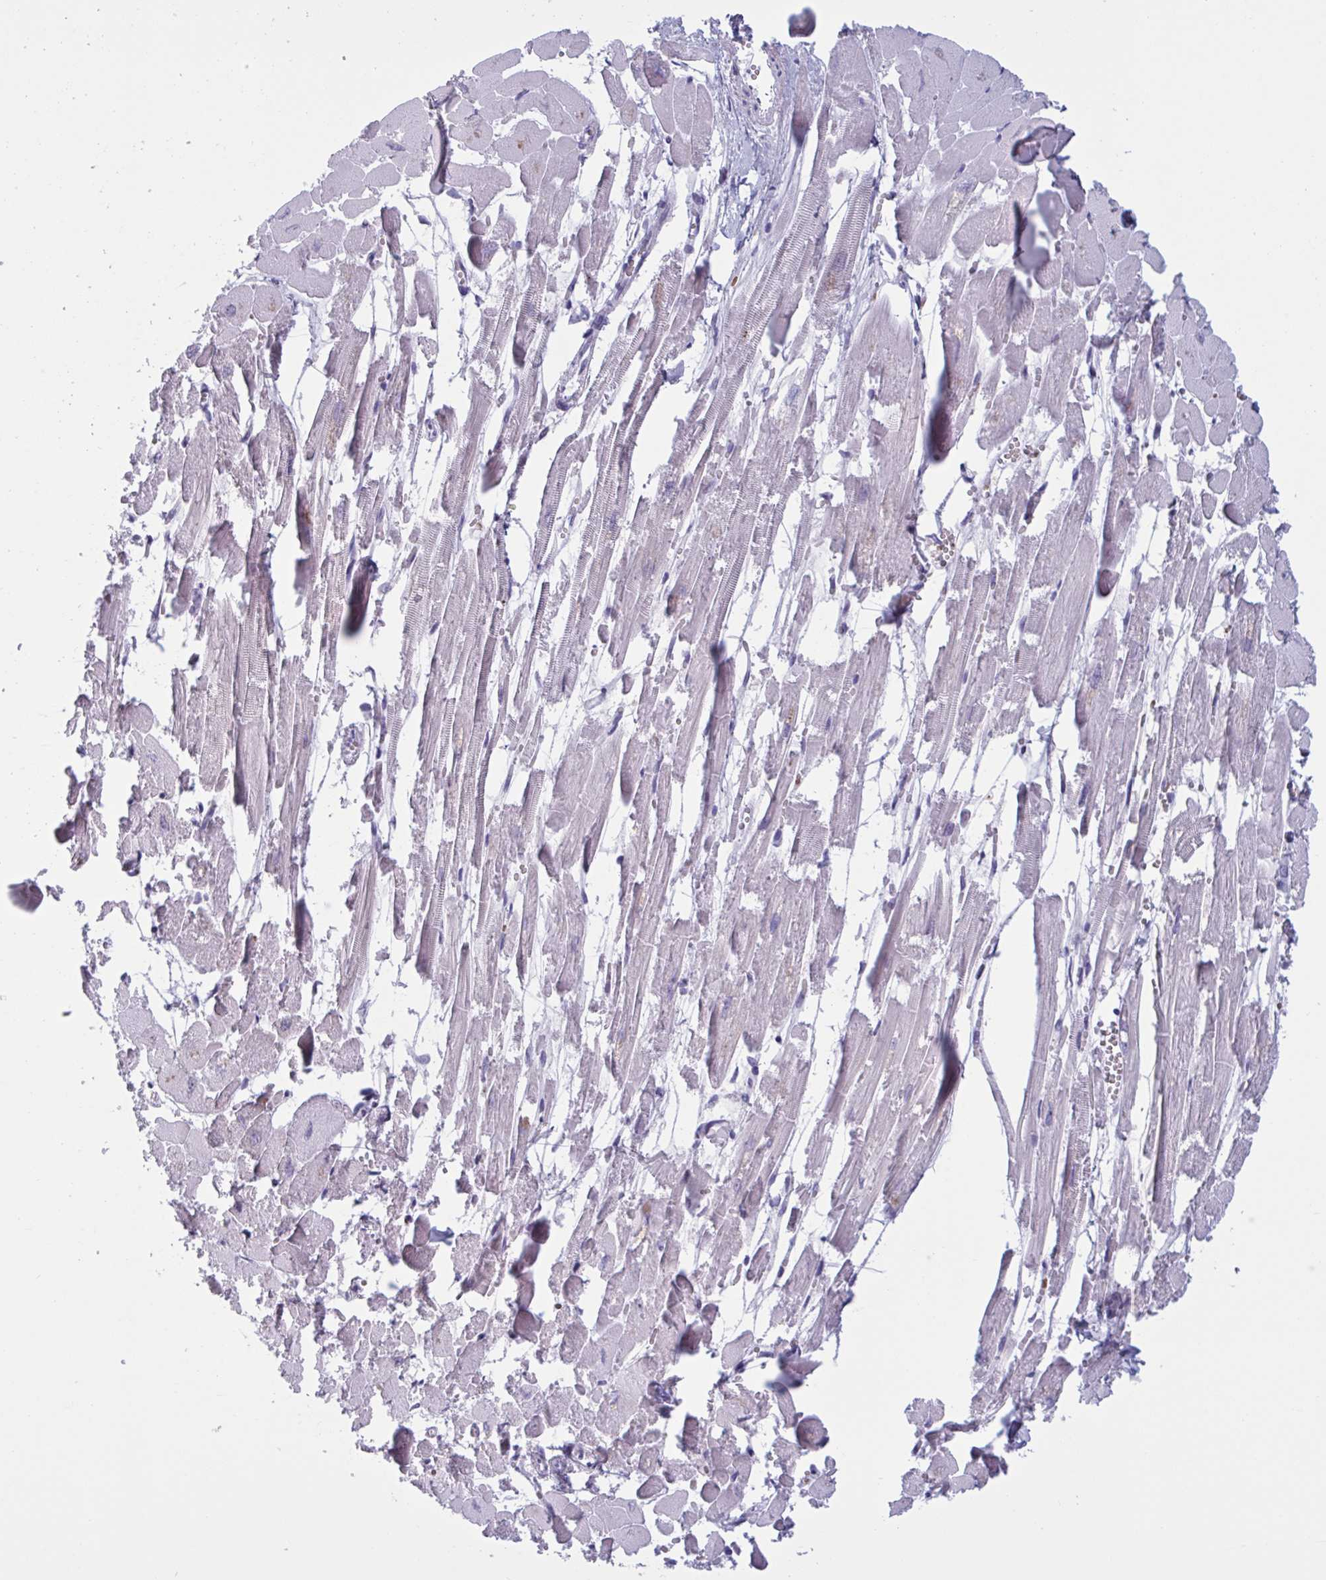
{"staining": {"intensity": "negative", "quantity": "none", "location": "none"}, "tissue": "heart muscle", "cell_type": "Cardiomyocytes", "image_type": "normal", "snomed": [{"axis": "morphology", "description": "Normal tissue, NOS"}, {"axis": "topography", "description": "Heart"}], "caption": "The histopathology image exhibits no staining of cardiomyocytes in normal heart muscle.", "gene": "HSD11B2", "patient": {"sex": "female", "age": 52}}